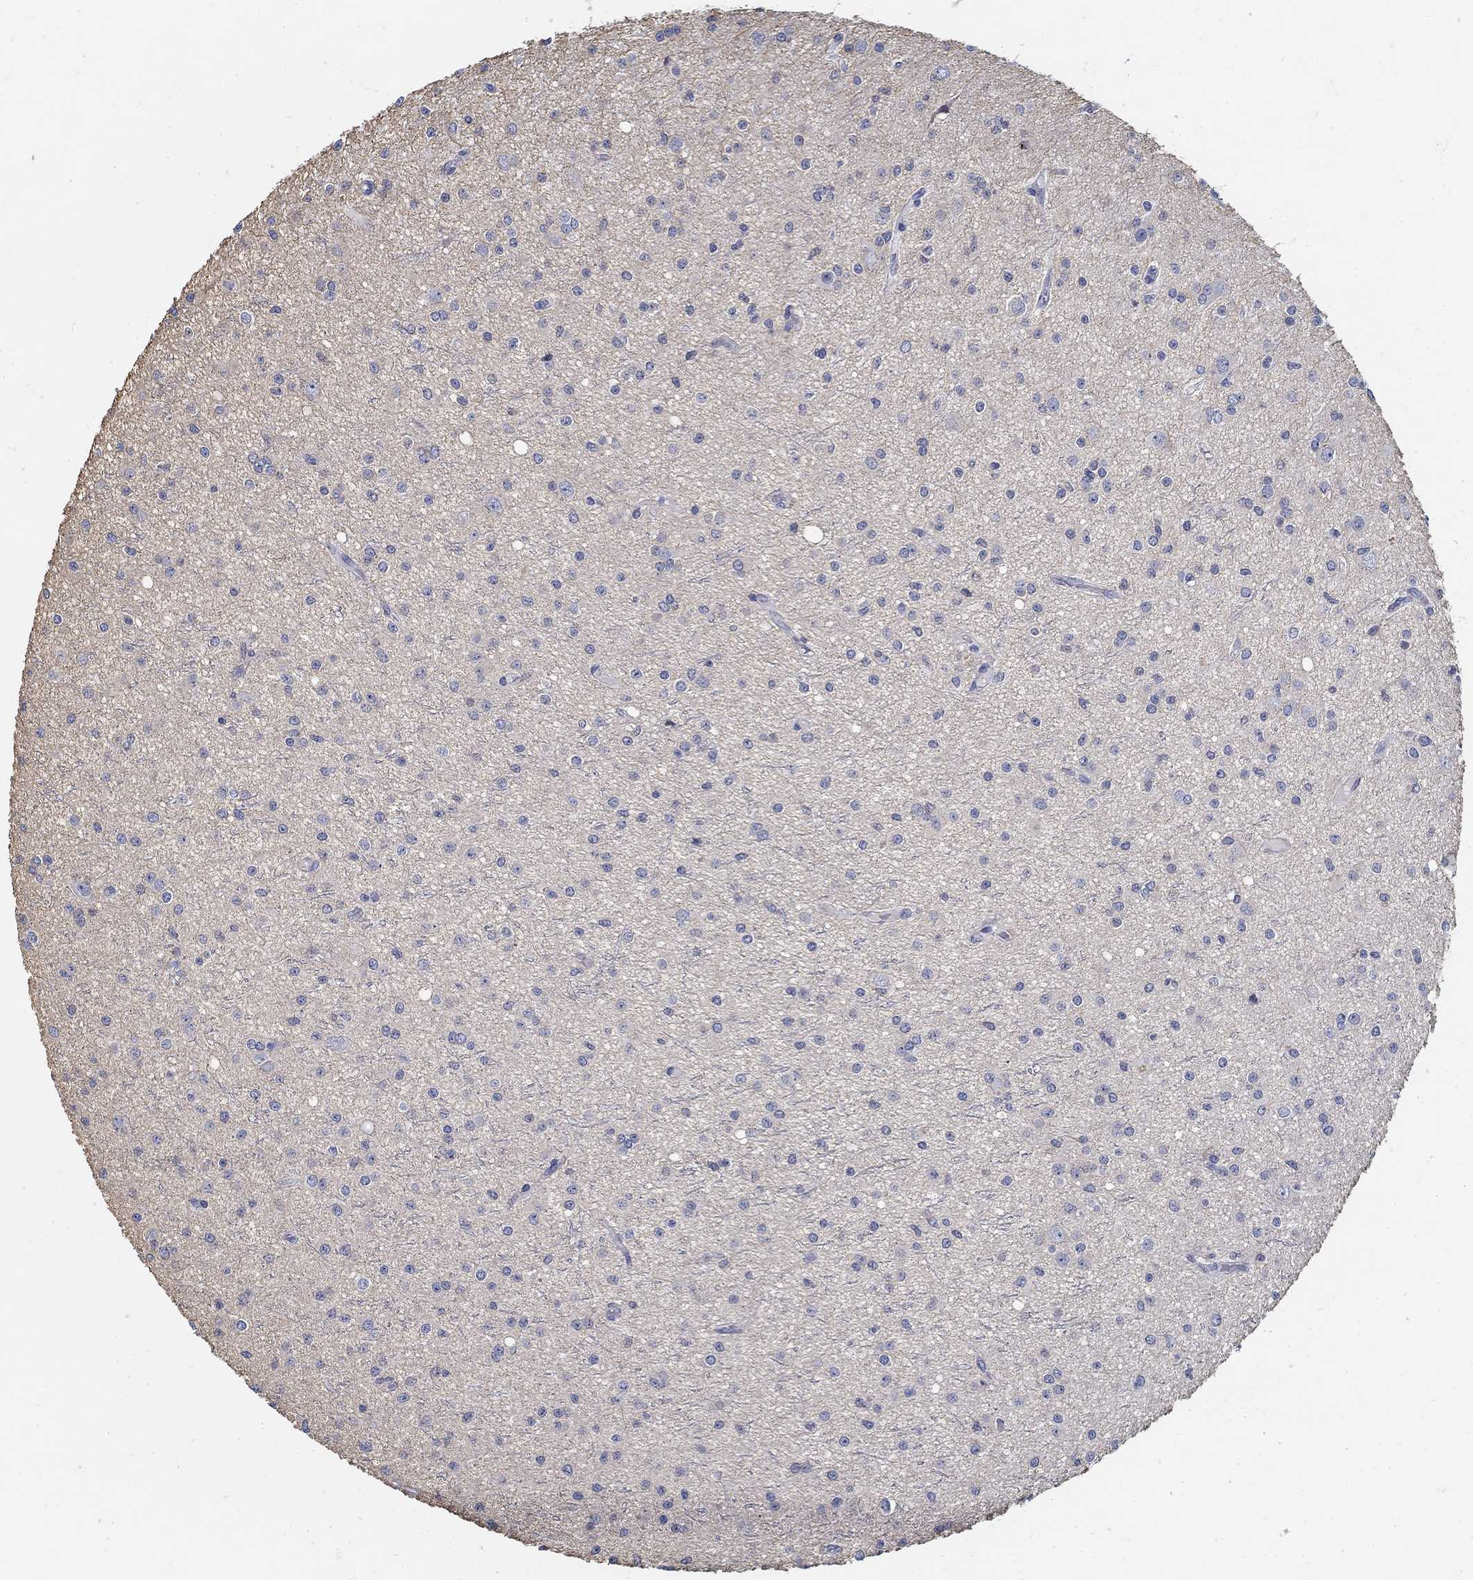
{"staining": {"intensity": "negative", "quantity": "none", "location": "none"}, "tissue": "glioma", "cell_type": "Tumor cells", "image_type": "cancer", "snomed": [{"axis": "morphology", "description": "Glioma, malignant, Low grade"}, {"axis": "topography", "description": "Brain"}], "caption": "DAB immunohistochemical staining of malignant low-grade glioma reveals no significant positivity in tumor cells.", "gene": "TGFBI", "patient": {"sex": "male", "age": 27}}